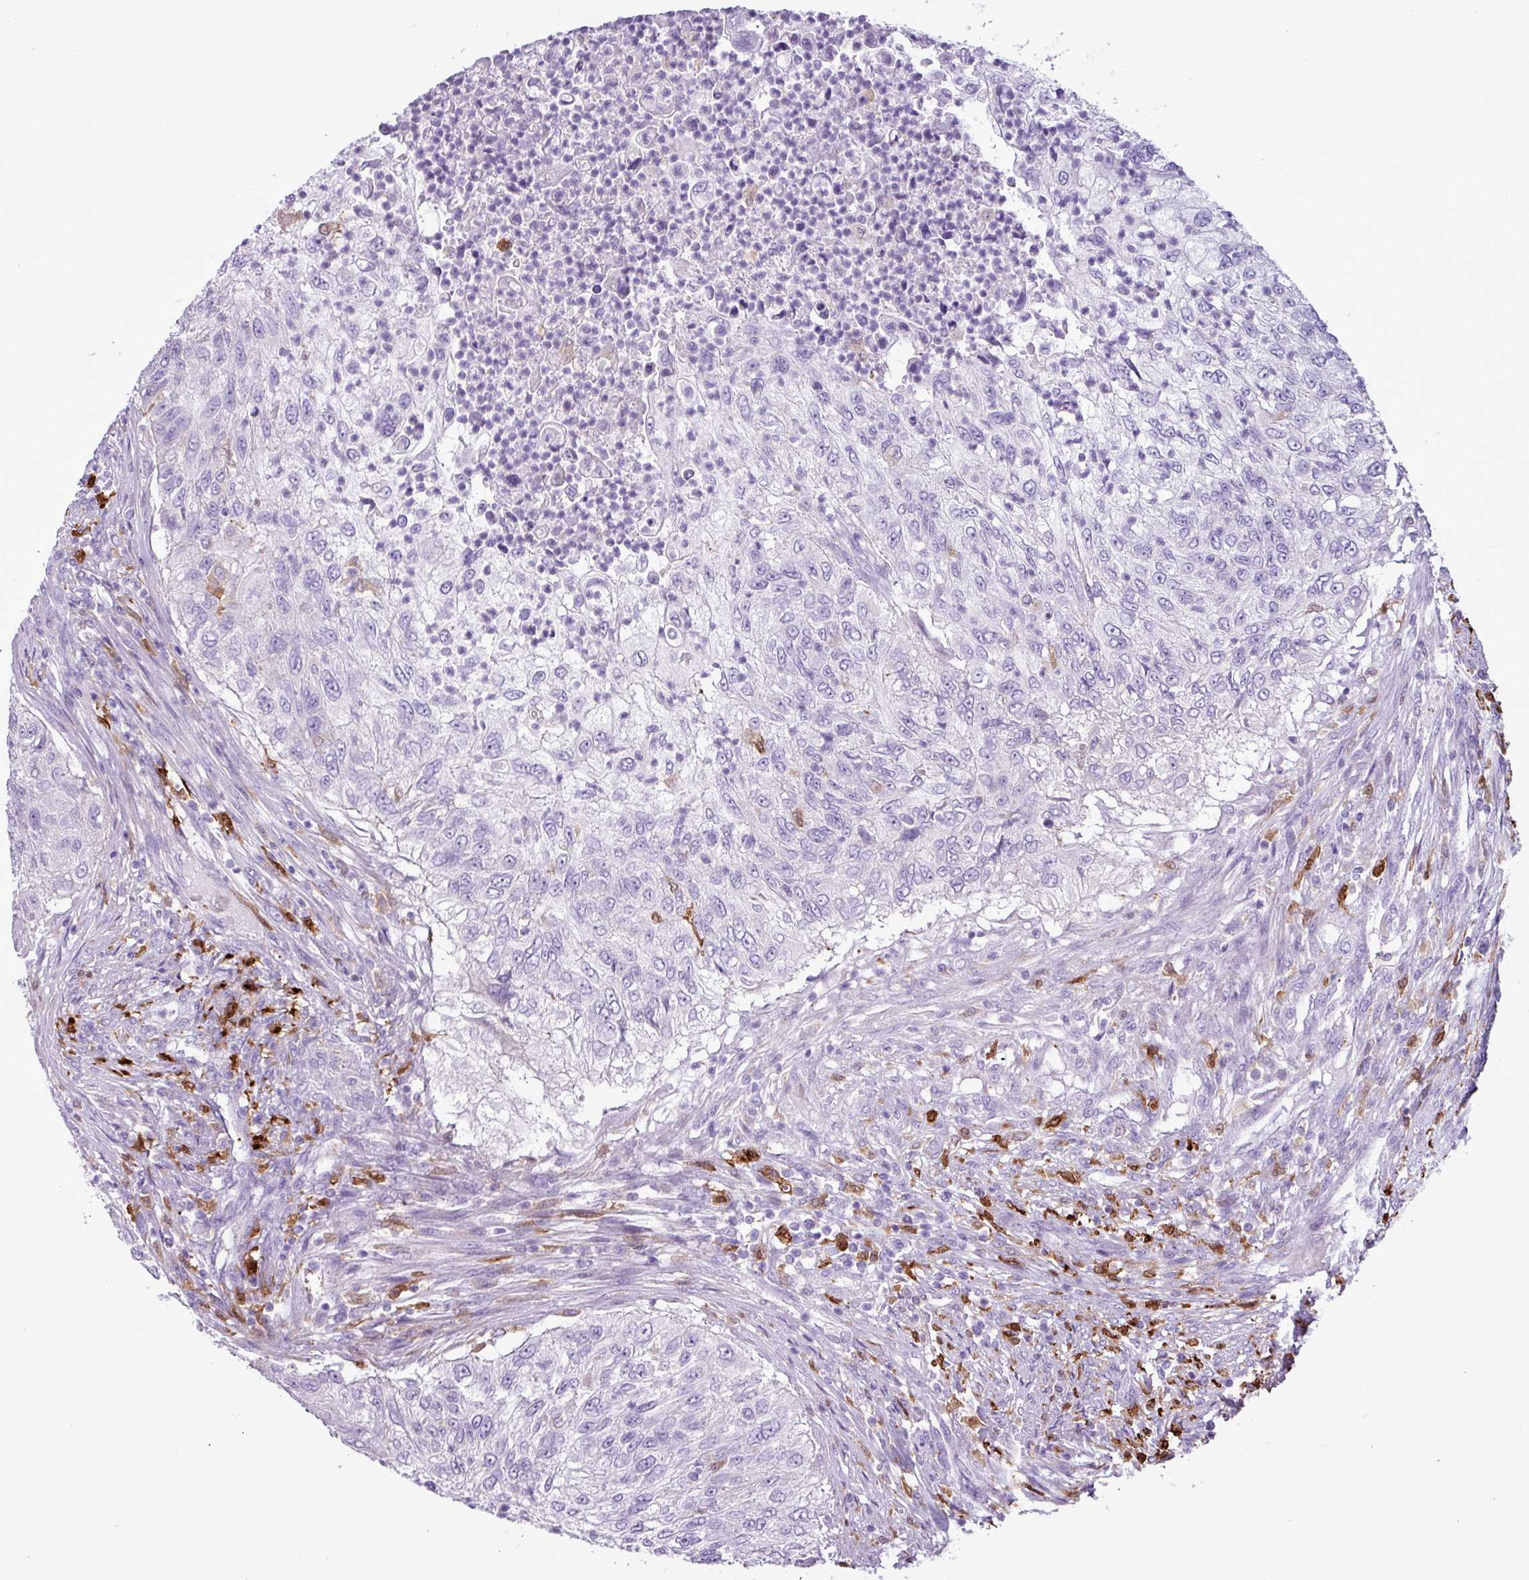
{"staining": {"intensity": "negative", "quantity": "none", "location": "none"}, "tissue": "urothelial cancer", "cell_type": "Tumor cells", "image_type": "cancer", "snomed": [{"axis": "morphology", "description": "Urothelial carcinoma, High grade"}, {"axis": "topography", "description": "Urinary bladder"}], "caption": "Tumor cells show no significant protein staining in urothelial cancer. The staining is performed using DAB brown chromogen with nuclei counter-stained in using hematoxylin.", "gene": "TMEM200C", "patient": {"sex": "female", "age": 60}}